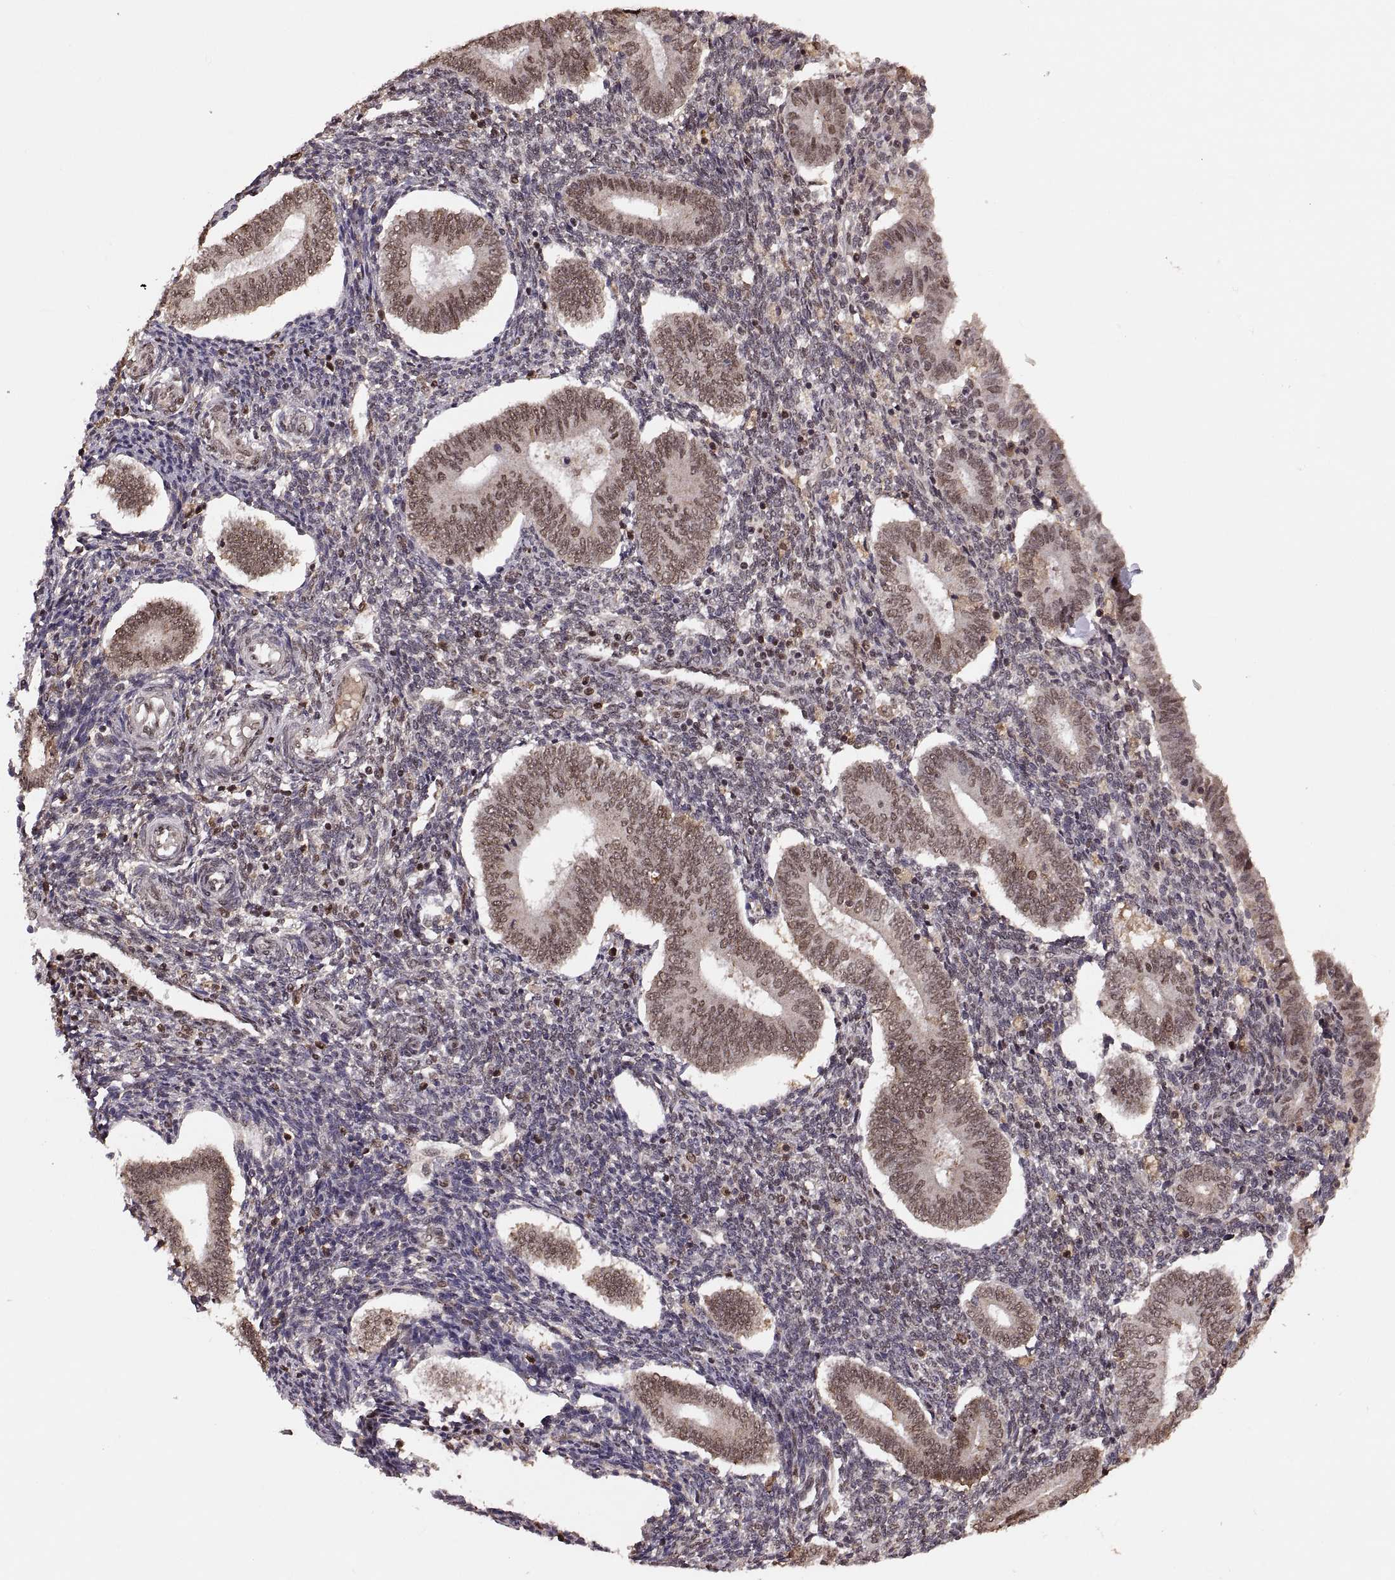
{"staining": {"intensity": "negative", "quantity": "none", "location": "none"}, "tissue": "endometrium", "cell_type": "Cells in endometrial stroma", "image_type": "normal", "snomed": [{"axis": "morphology", "description": "Normal tissue, NOS"}, {"axis": "topography", "description": "Endometrium"}], "caption": "An IHC micrograph of normal endometrium is shown. There is no staining in cells in endometrial stroma of endometrium. (DAB immunohistochemistry (IHC), high magnification).", "gene": "RFT1", "patient": {"sex": "female", "age": 40}}